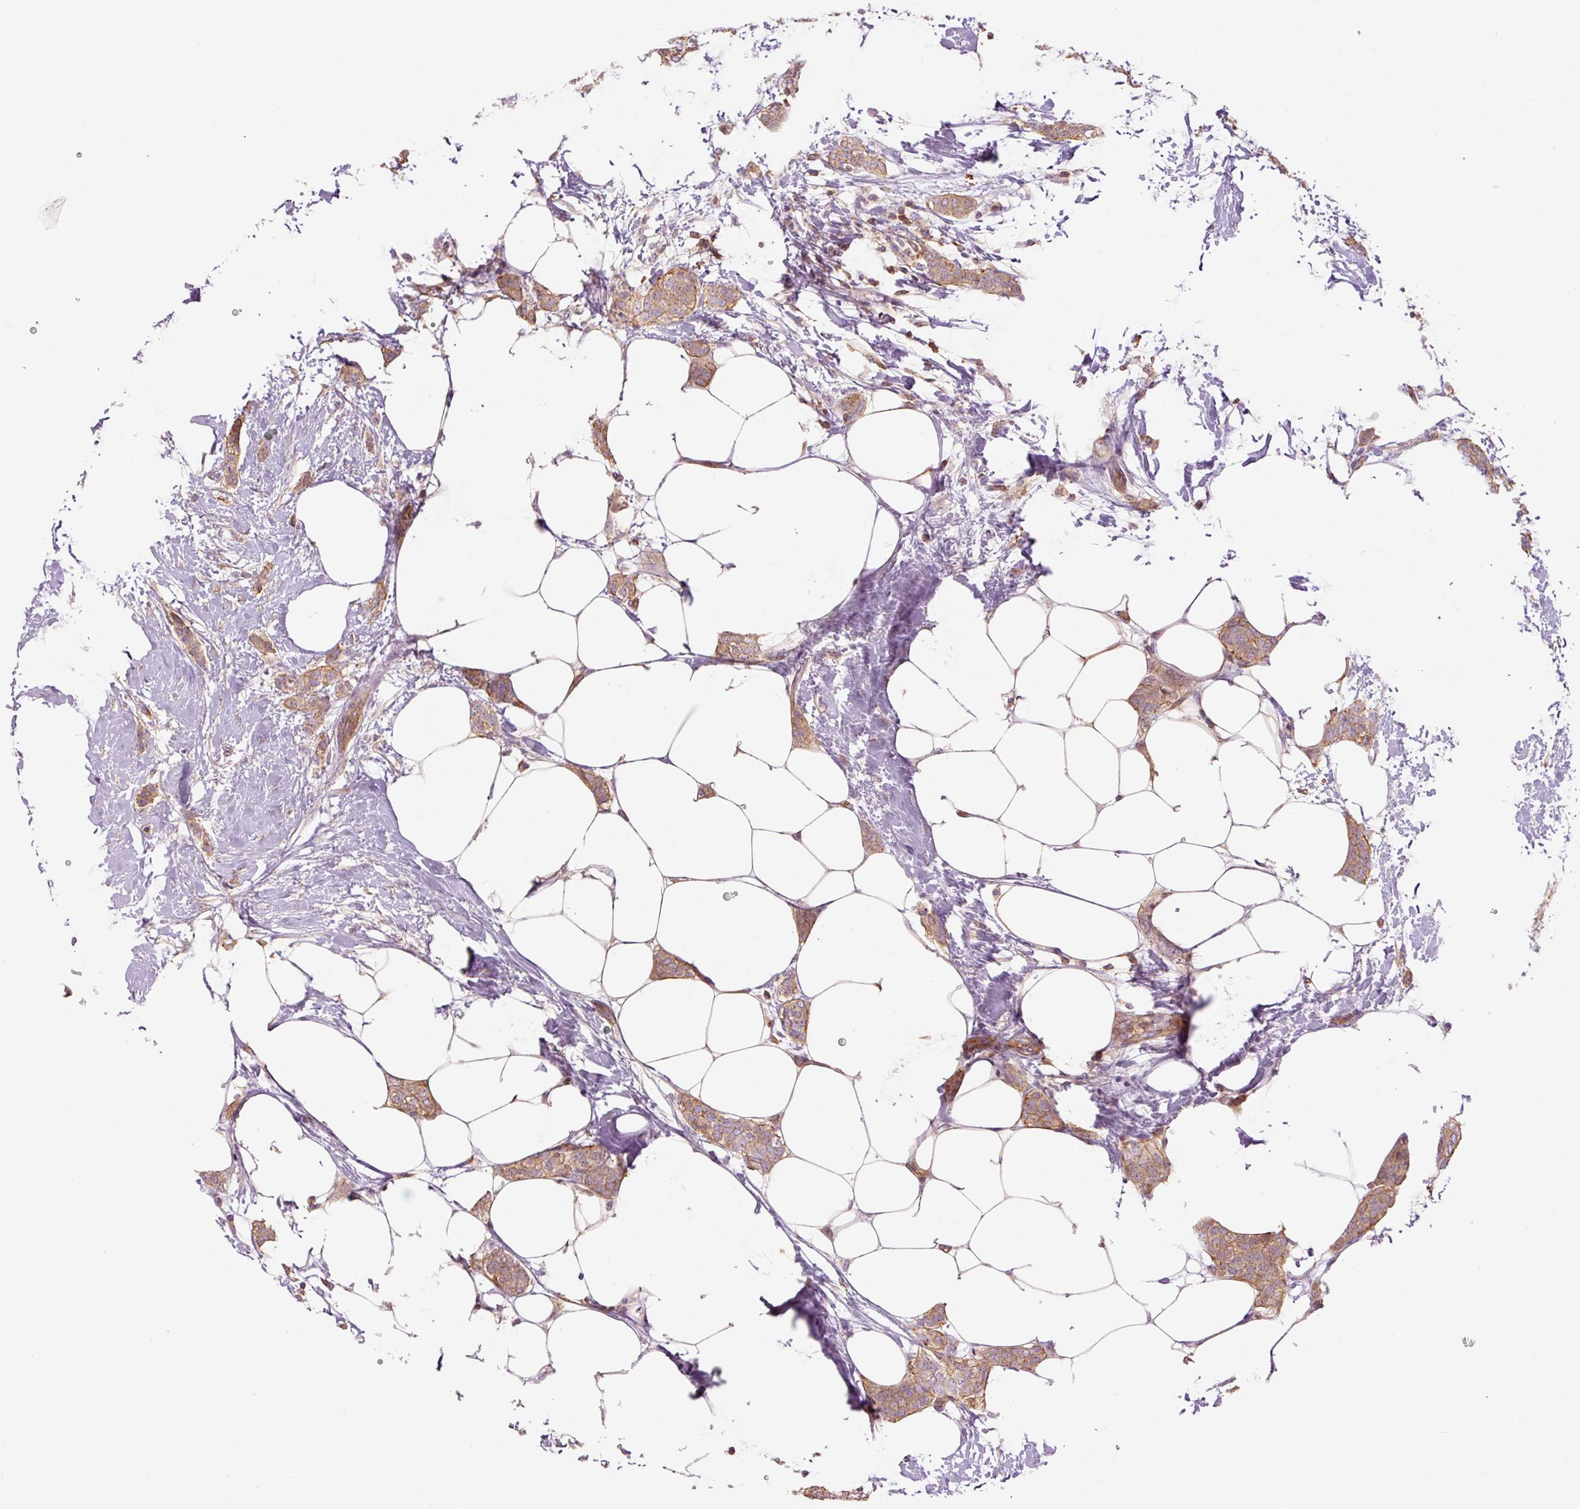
{"staining": {"intensity": "moderate", "quantity": ">75%", "location": "cytoplasmic/membranous"}, "tissue": "breast cancer", "cell_type": "Tumor cells", "image_type": "cancer", "snomed": [{"axis": "morphology", "description": "Duct carcinoma"}, {"axis": "topography", "description": "Breast"}], "caption": "Immunohistochemistry staining of breast cancer (infiltrating ductal carcinoma), which reveals medium levels of moderate cytoplasmic/membranous expression in about >75% of tumor cells indicating moderate cytoplasmic/membranous protein positivity. The staining was performed using DAB (brown) for protein detection and nuclei were counterstained in hematoxylin (blue).", "gene": "PPP1R1B", "patient": {"sex": "female", "age": 72}}